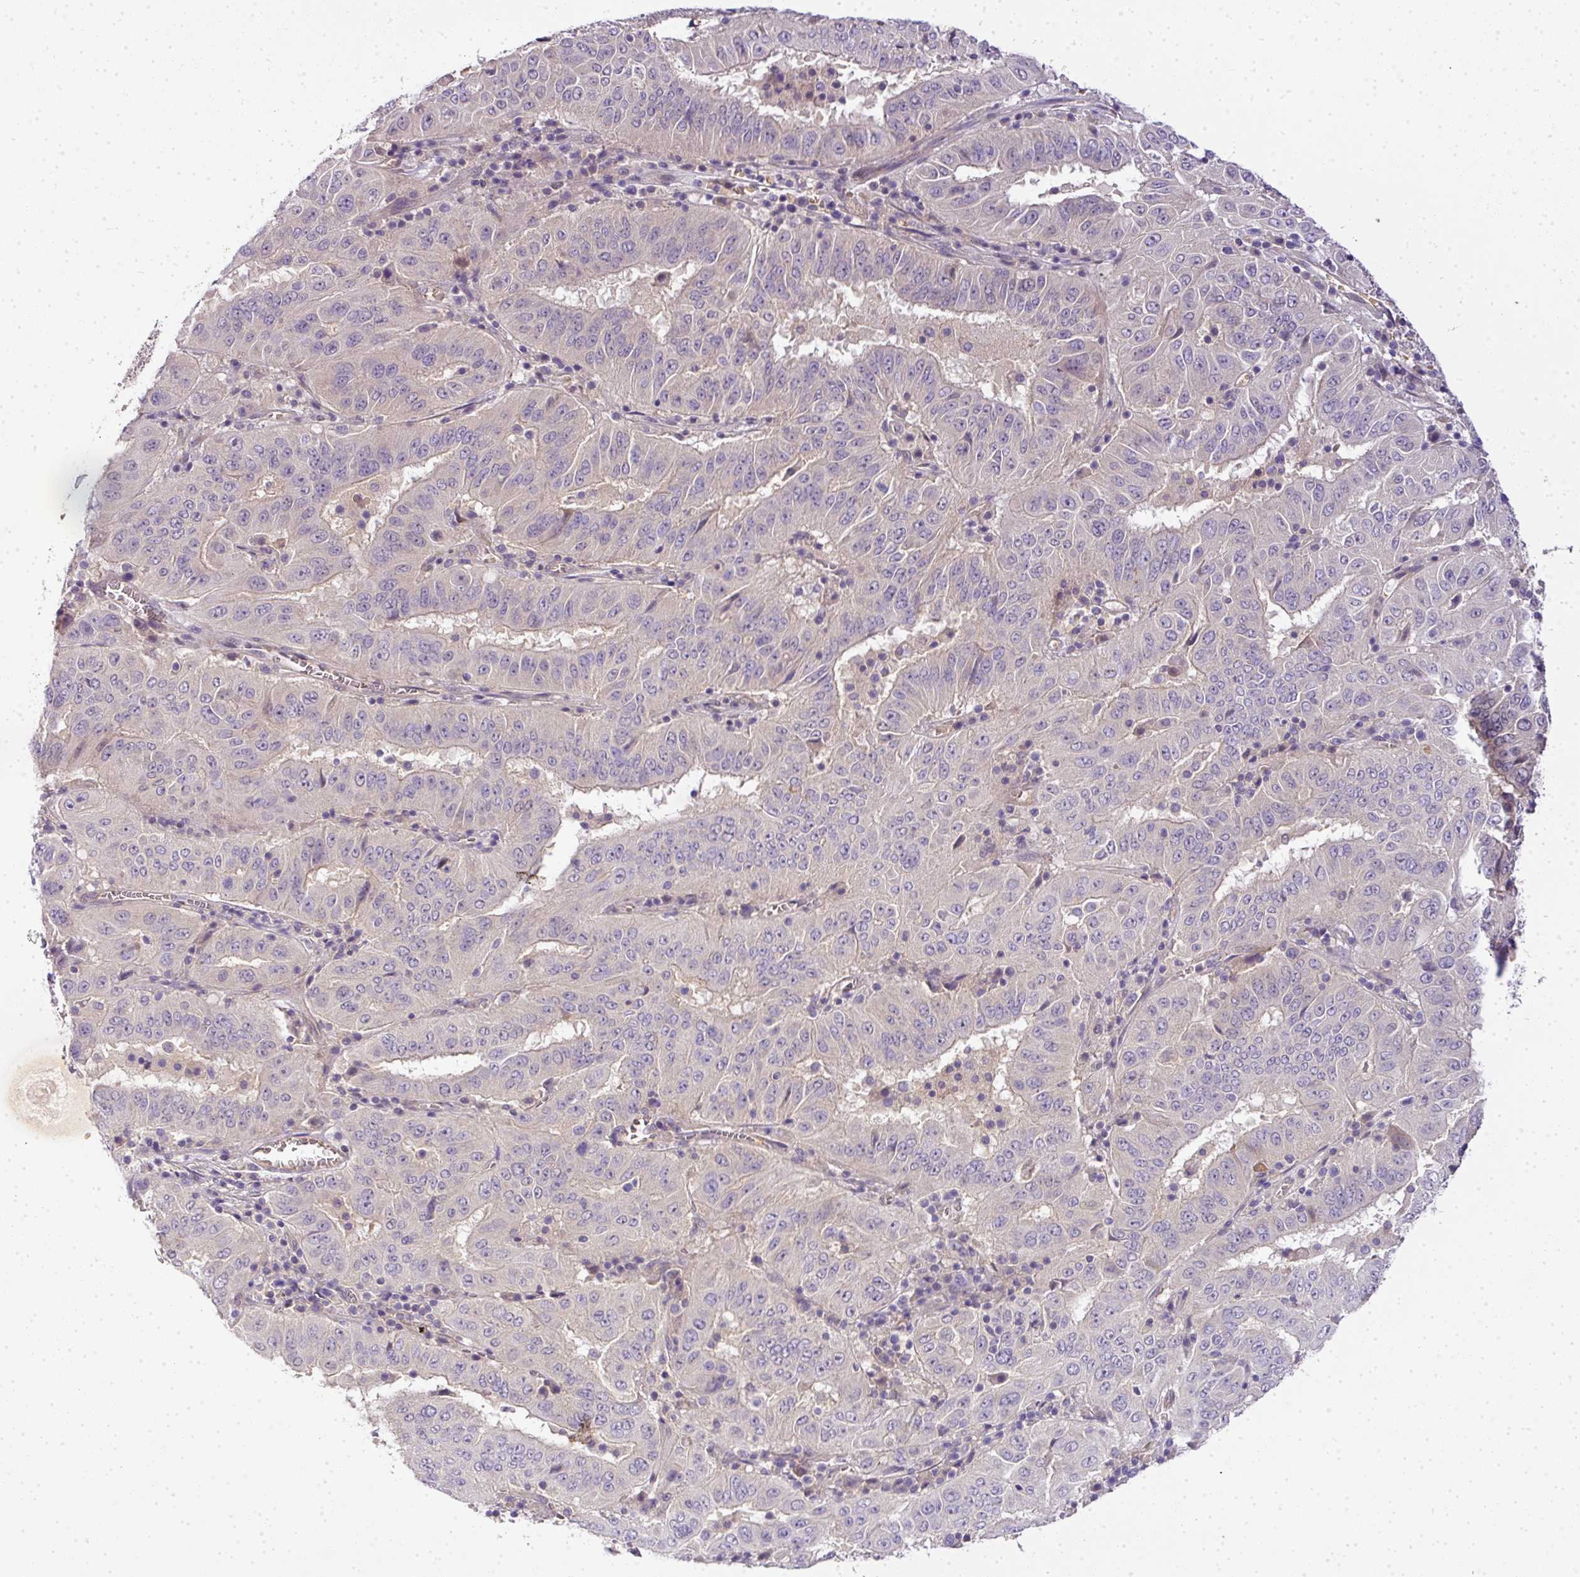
{"staining": {"intensity": "negative", "quantity": "none", "location": "none"}, "tissue": "pancreatic cancer", "cell_type": "Tumor cells", "image_type": "cancer", "snomed": [{"axis": "morphology", "description": "Adenocarcinoma, NOS"}, {"axis": "topography", "description": "Pancreas"}], "caption": "The immunohistochemistry image has no significant expression in tumor cells of adenocarcinoma (pancreatic) tissue.", "gene": "ADH5", "patient": {"sex": "male", "age": 63}}